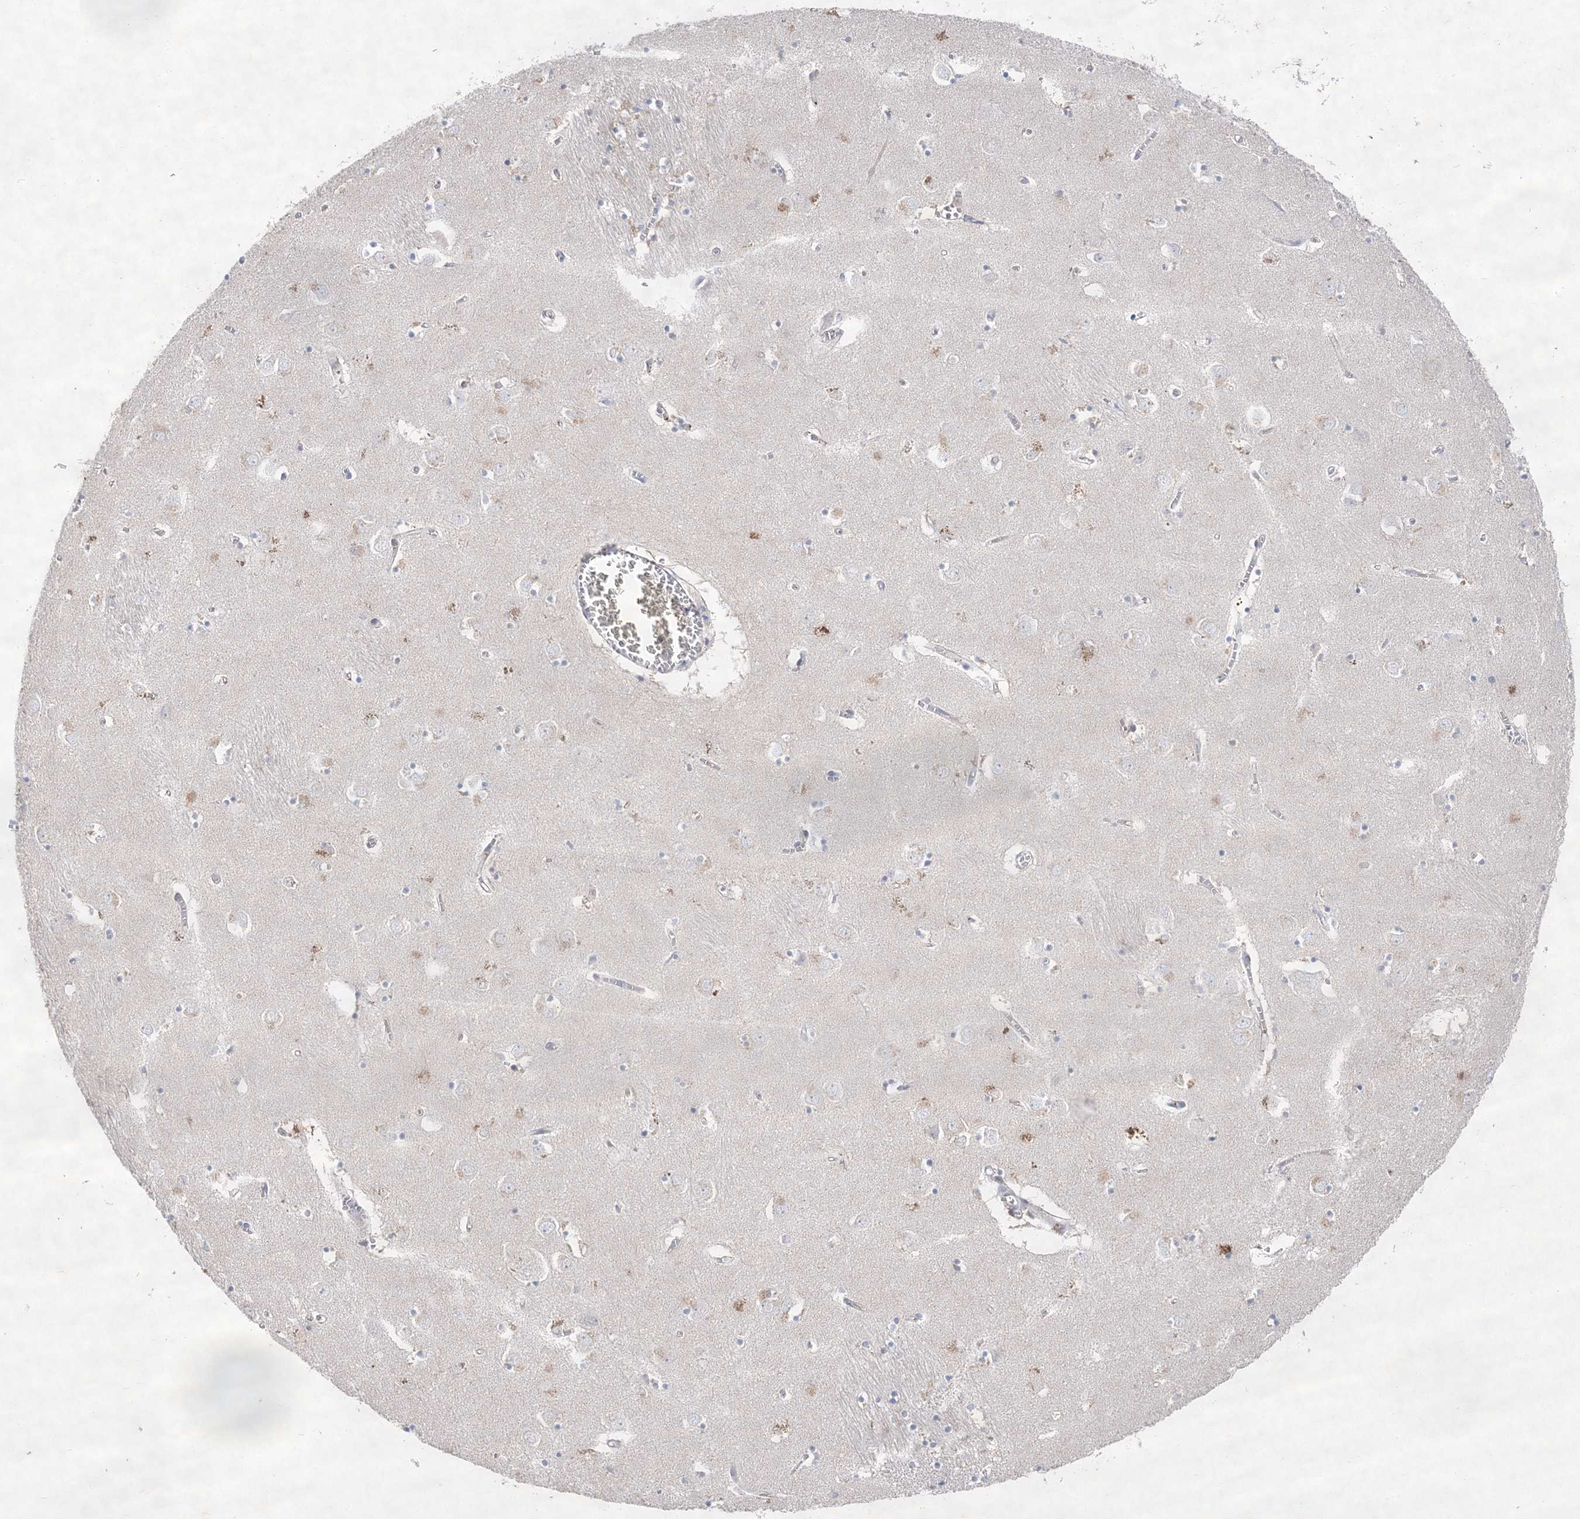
{"staining": {"intensity": "negative", "quantity": "none", "location": "none"}, "tissue": "caudate", "cell_type": "Glial cells", "image_type": "normal", "snomed": [{"axis": "morphology", "description": "Normal tissue, NOS"}, {"axis": "topography", "description": "Lateral ventricle wall"}], "caption": "A high-resolution image shows immunohistochemistry staining of normal caudate, which displays no significant positivity in glial cells.", "gene": "CLNK", "patient": {"sex": "male", "age": 70}}